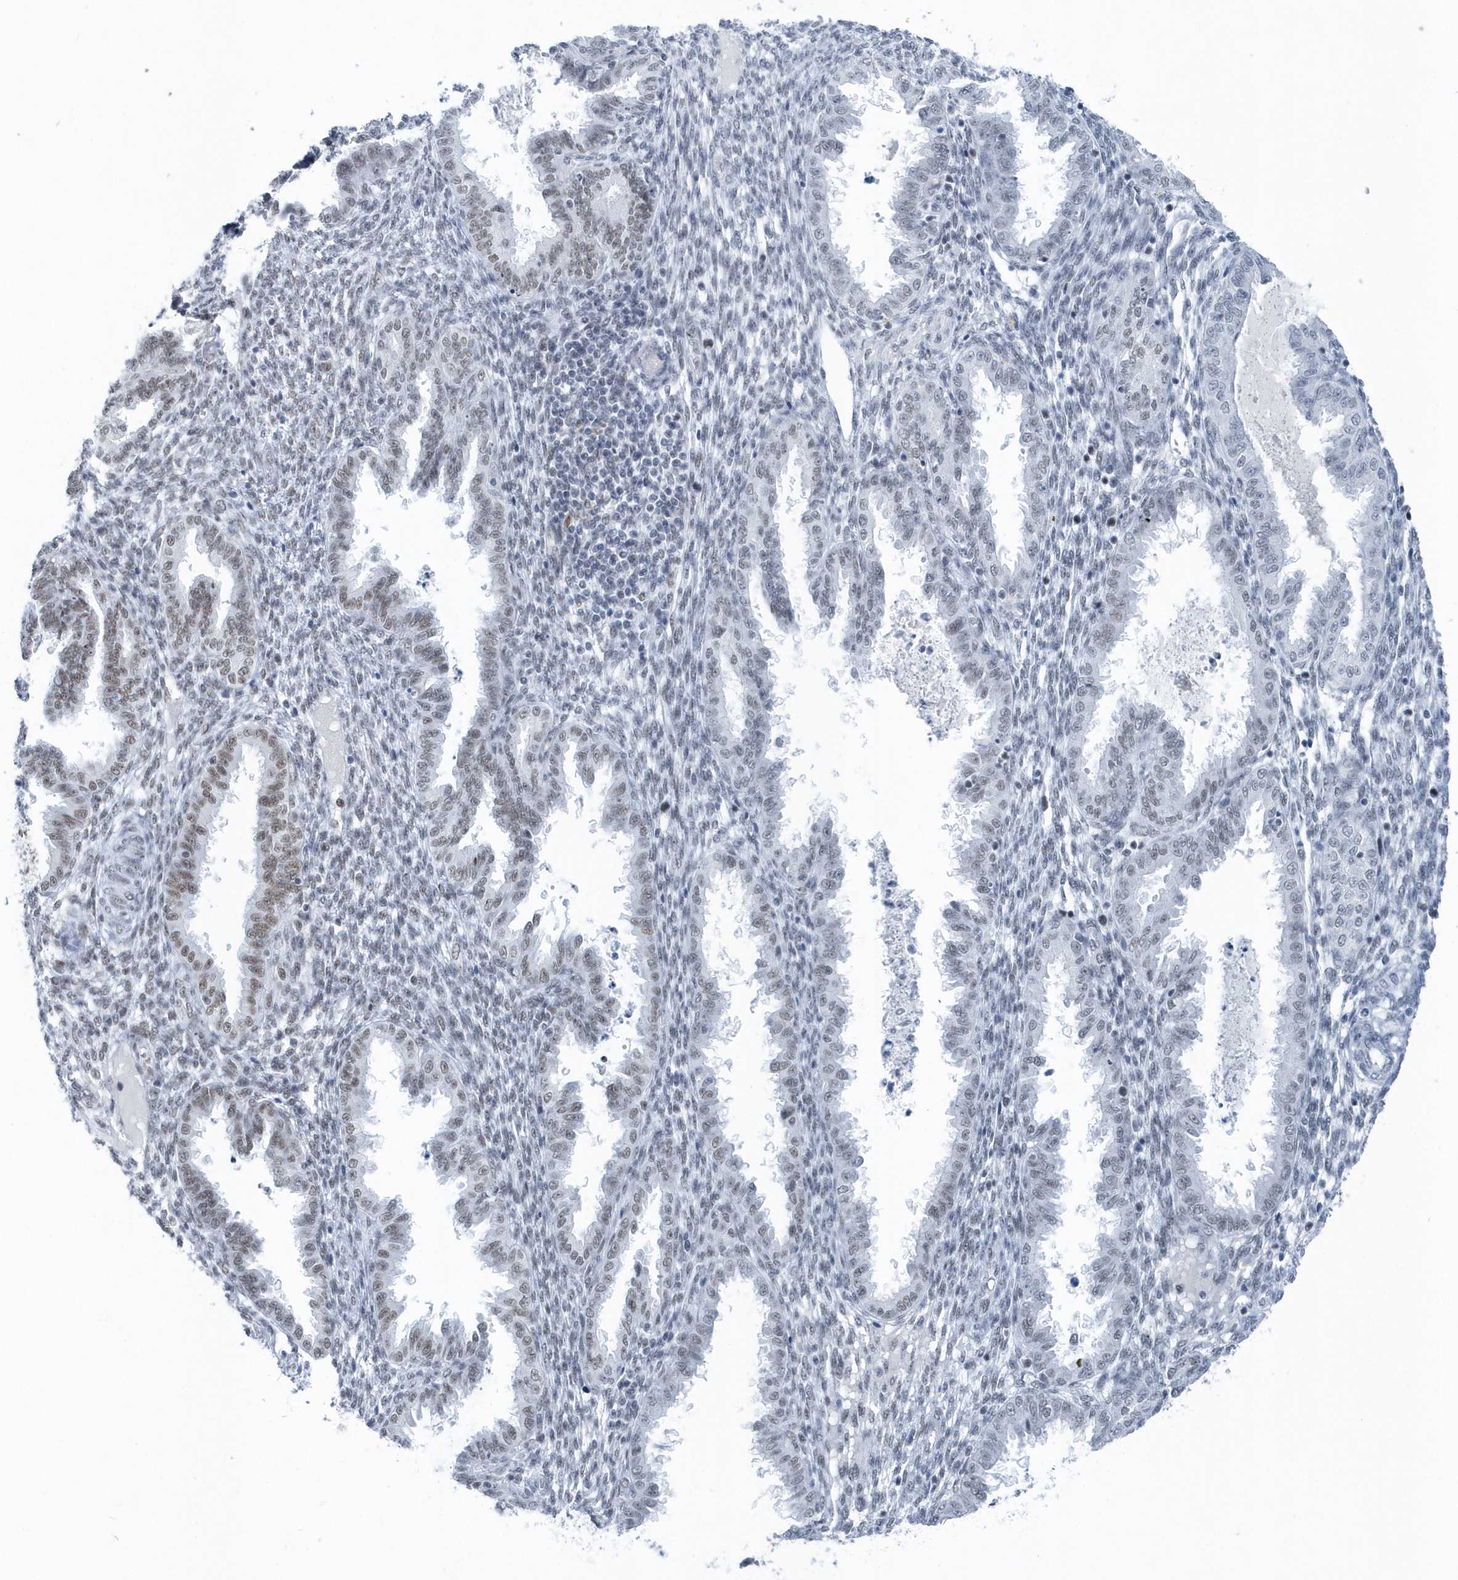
{"staining": {"intensity": "negative", "quantity": "none", "location": "none"}, "tissue": "endometrium", "cell_type": "Cells in endometrial stroma", "image_type": "normal", "snomed": [{"axis": "morphology", "description": "Normal tissue, NOS"}, {"axis": "topography", "description": "Endometrium"}], "caption": "Protein analysis of unremarkable endometrium displays no significant staining in cells in endometrial stroma. (Brightfield microscopy of DAB (3,3'-diaminobenzidine) IHC at high magnification).", "gene": "FIP1L1", "patient": {"sex": "female", "age": 33}}